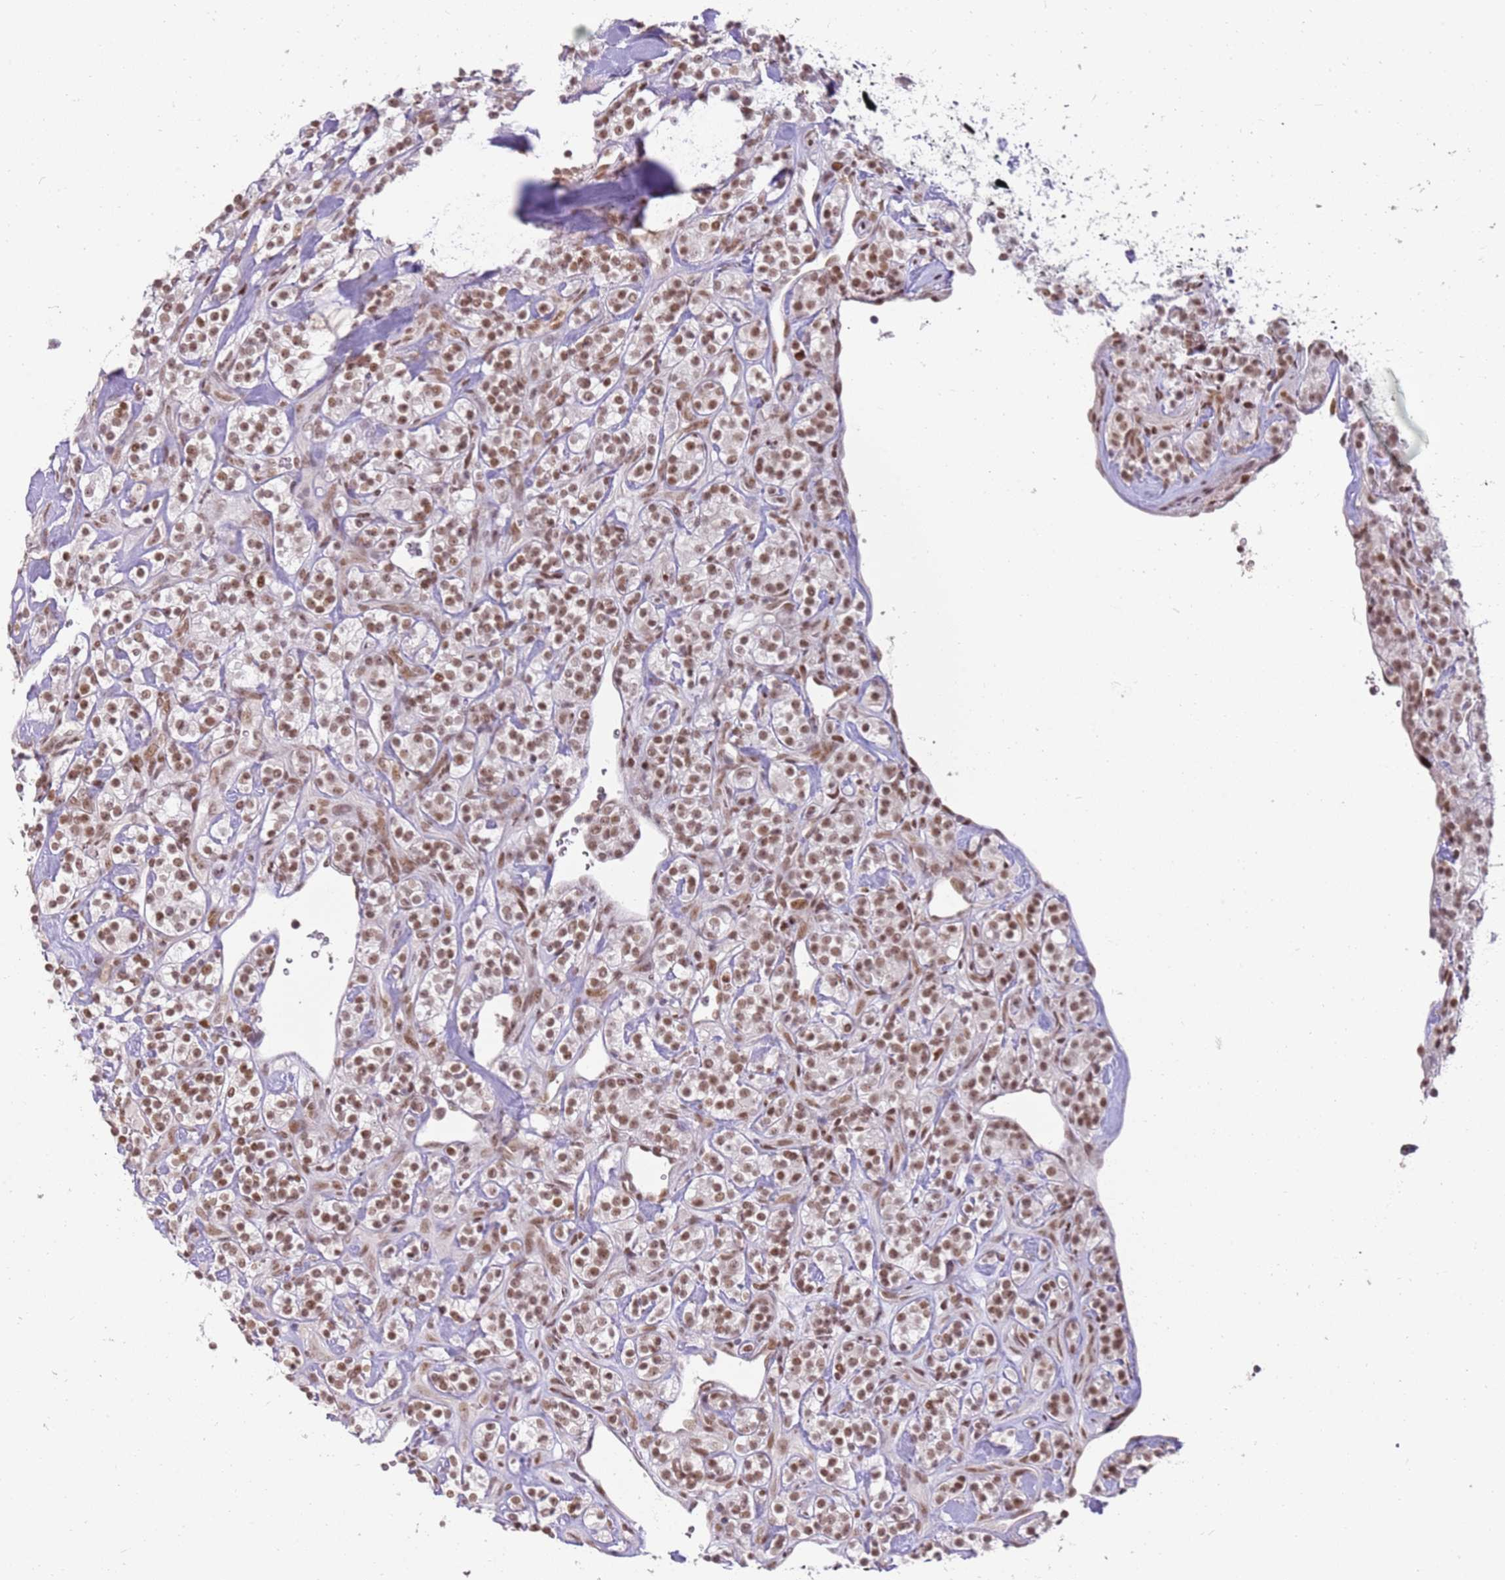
{"staining": {"intensity": "moderate", "quantity": ">75%", "location": "nuclear"}, "tissue": "renal cancer", "cell_type": "Tumor cells", "image_type": "cancer", "snomed": [{"axis": "morphology", "description": "Adenocarcinoma, NOS"}, {"axis": "topography", "description": "Kidney"}], "caption": "An image of human renal cancer stained for a protein shows moderate nuclear brown staining in tumor cells. The staining is performed using DAB (3,3'-diaminobenzidine) brown chromogen to label protein expression. The nuclei are counter-stained blue using hematoxylin.", "gene": "PHC2", "patient": {"sex": "male", "age": 77}}